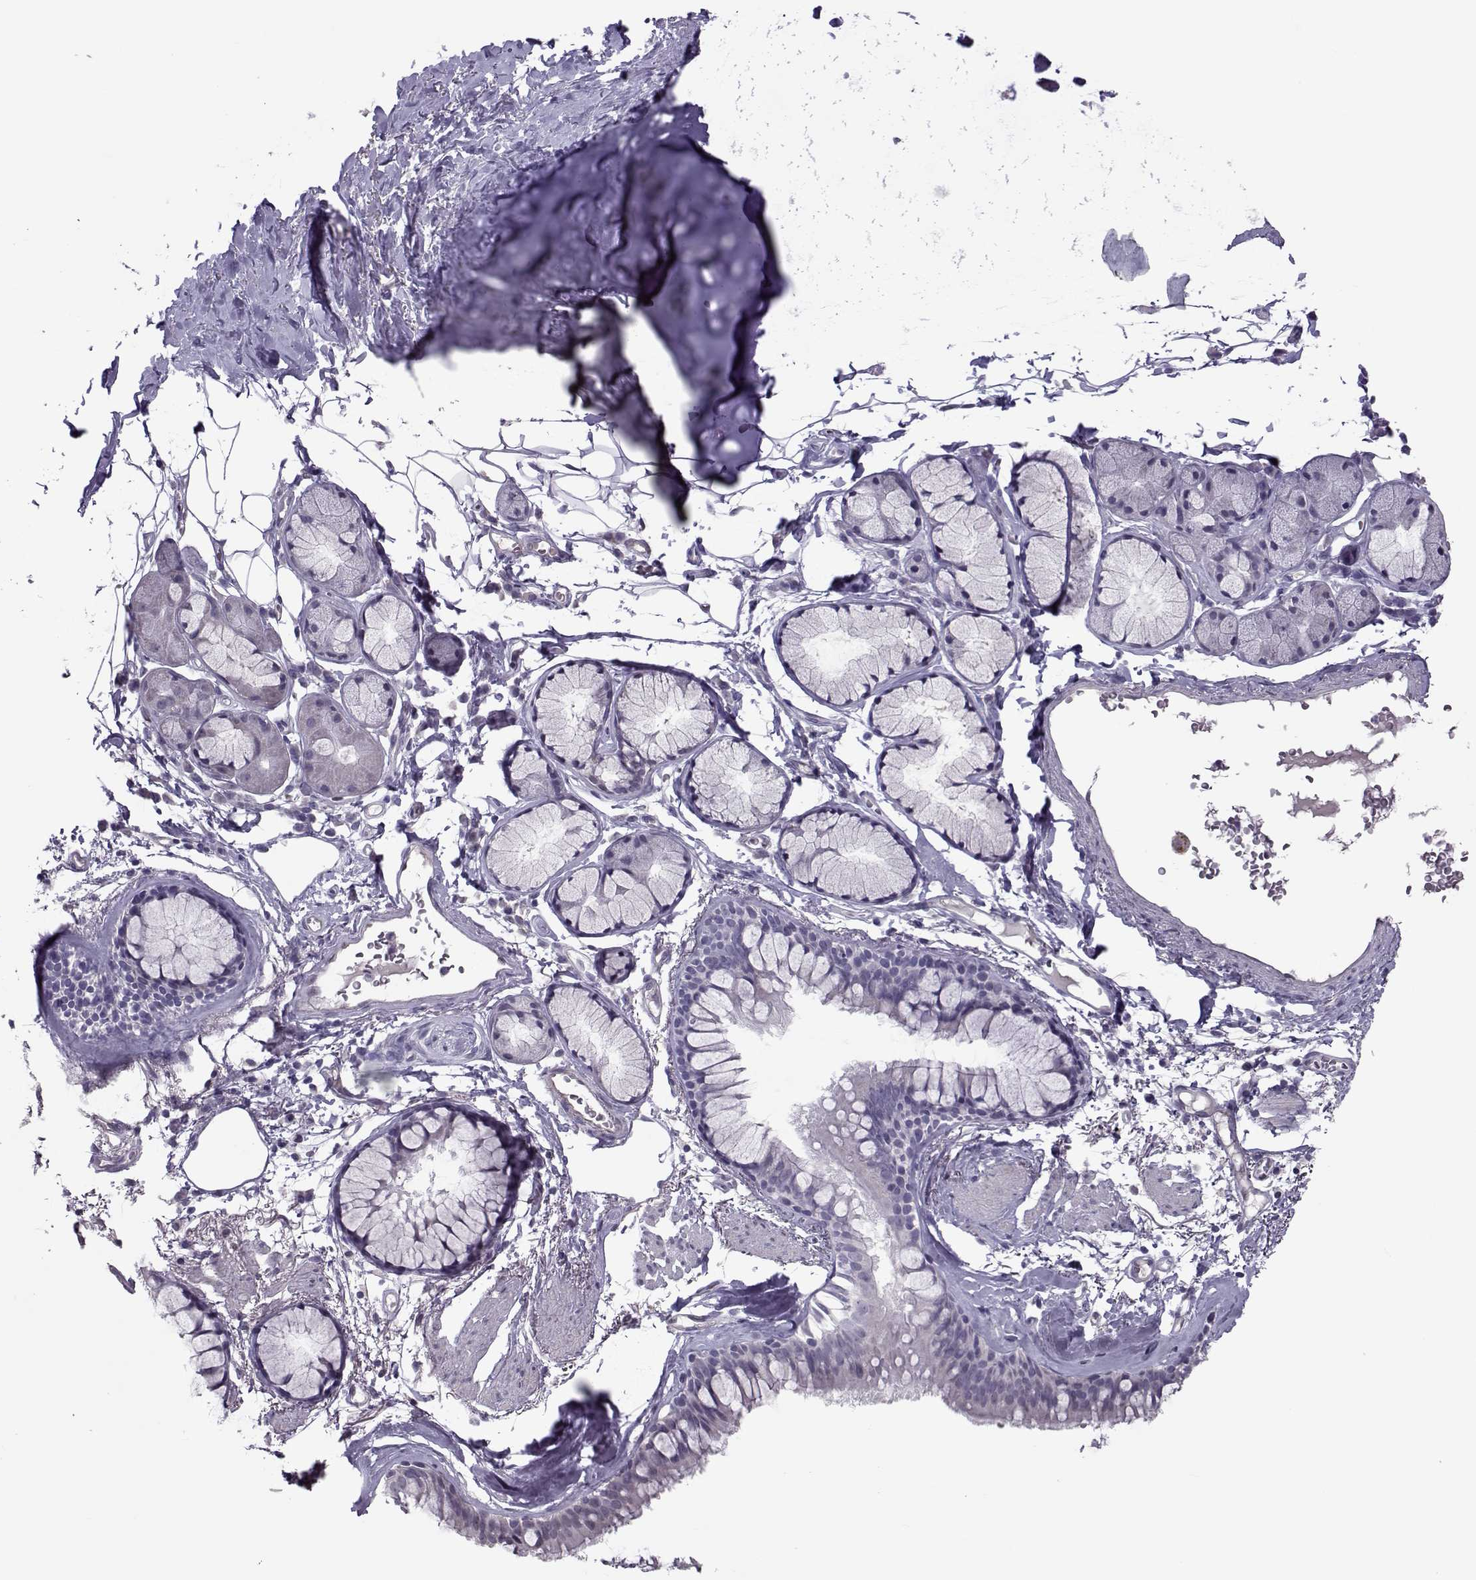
{"staining": {"intensity": "negative", "quantity": "none", "location": "none"}, "tissue": "bronchus", "cell_type": "Respiratory epithelial cells", "image_type": "normal", "snomed": [{"axis": "morphology", "description": "Normal tissue, NOS"}, {"axis": "morphology", "description": "Squamous cell carcinoma, NOS"}, {"axis": "topography", "description": "Cartilage tissue"}, {"axis": "topography", "description": "Bronchus"}], "caption": "A photomicrograph of bronchus stained for a protein exhibits no brown staining in respiratory epithelial cells.", "gene": "ASRGL1", "patient": {"sex": "male", "age": 72}}